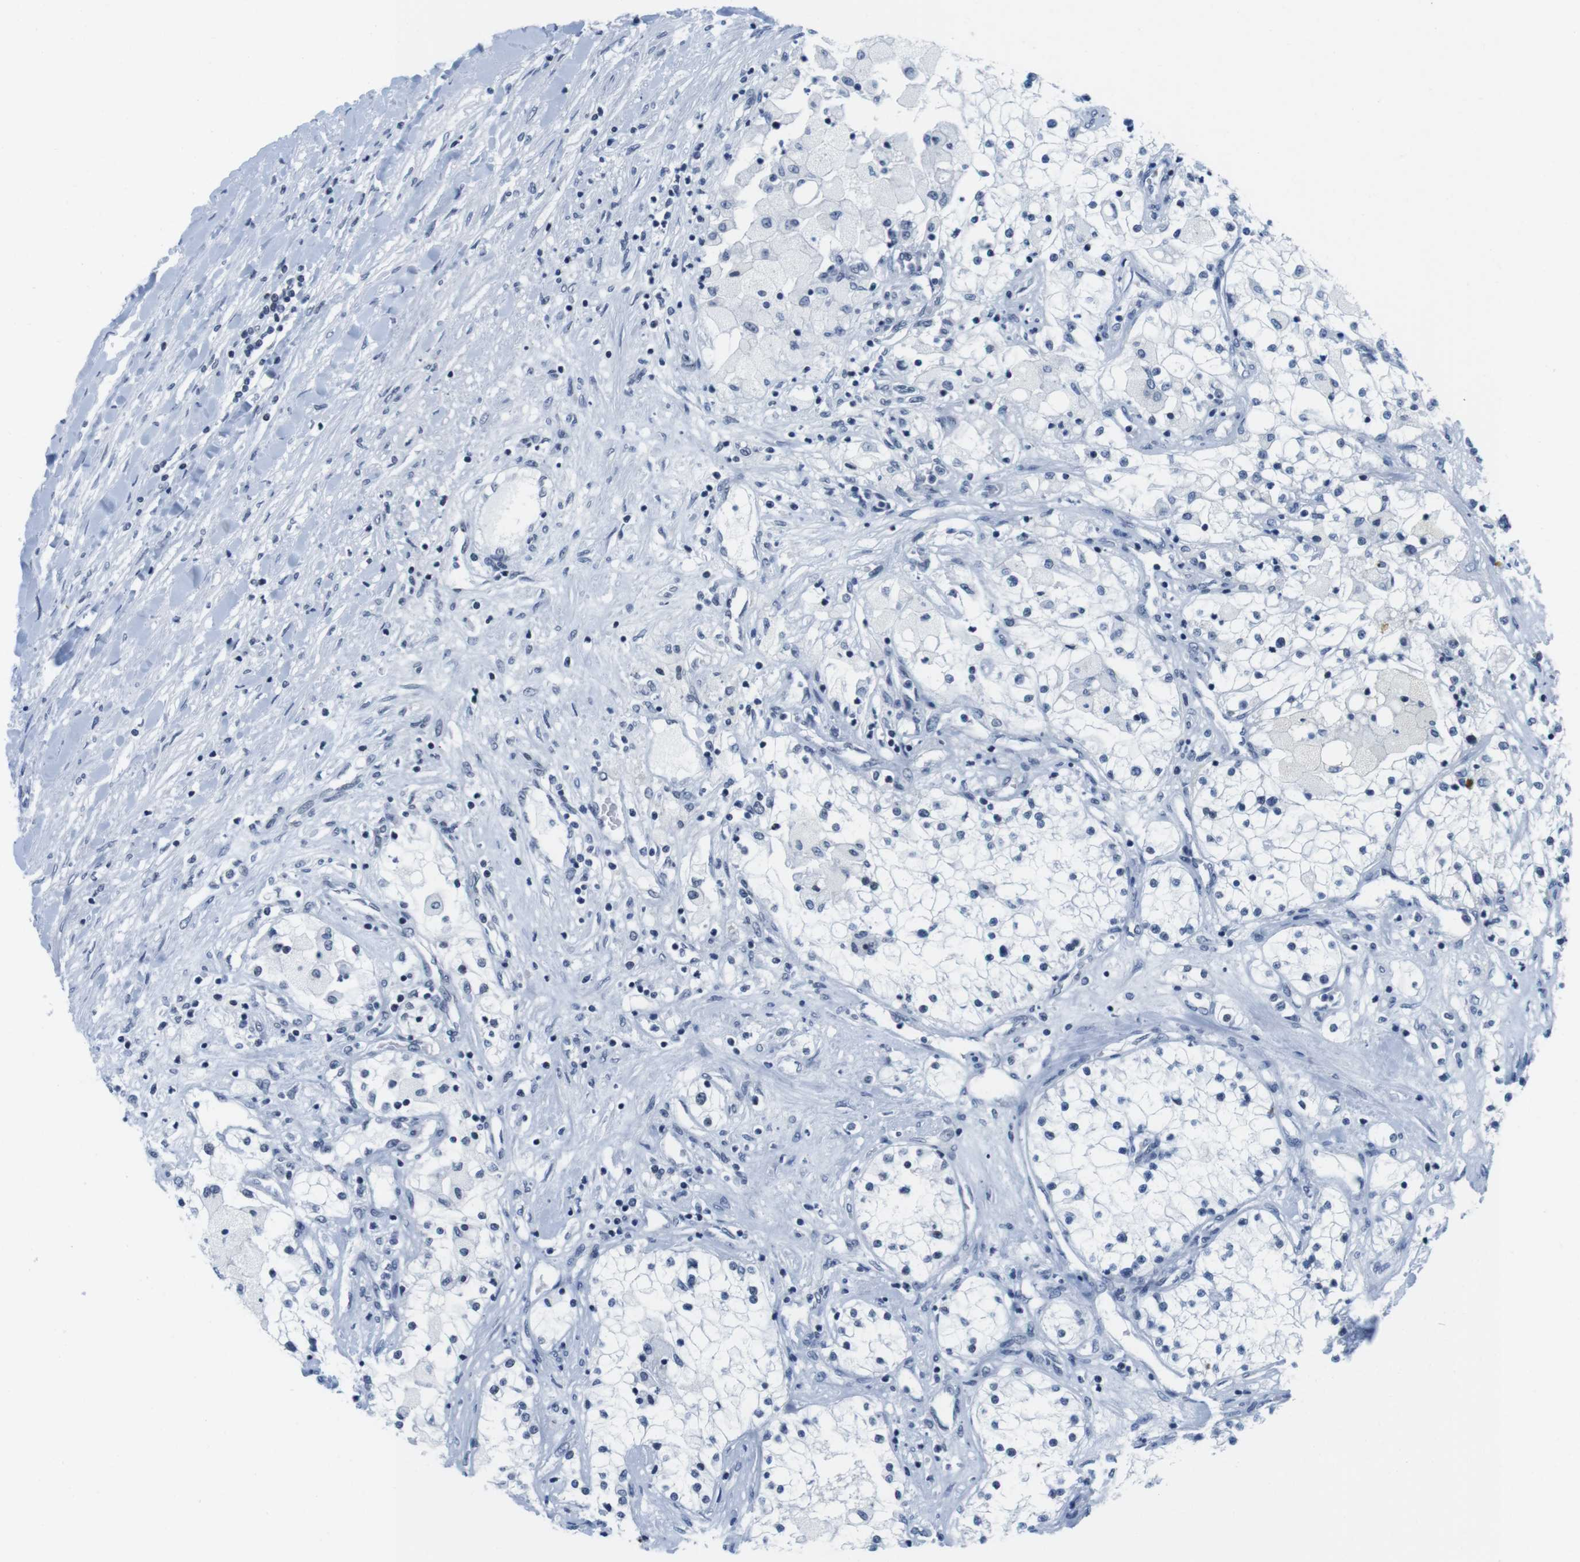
{"staining": {"intensity": "negative", "quantity": "none", "location": "none"}, "tissue": "renal cancer", "cell_type": "Tumor cells", "image_type": "cancer", "snomed": [{"axis": "morphology", "description": "Adenocarcinoma, NOS"}, {"axis": "topography", "description": "Kidney"}], "caption": "DAB immunohistochemical staining of human renal adenocarcinoma displays no significant positivity in tumor cells.", "gene": "IFI16", "patient": {"sex": "male", "age": 68}}